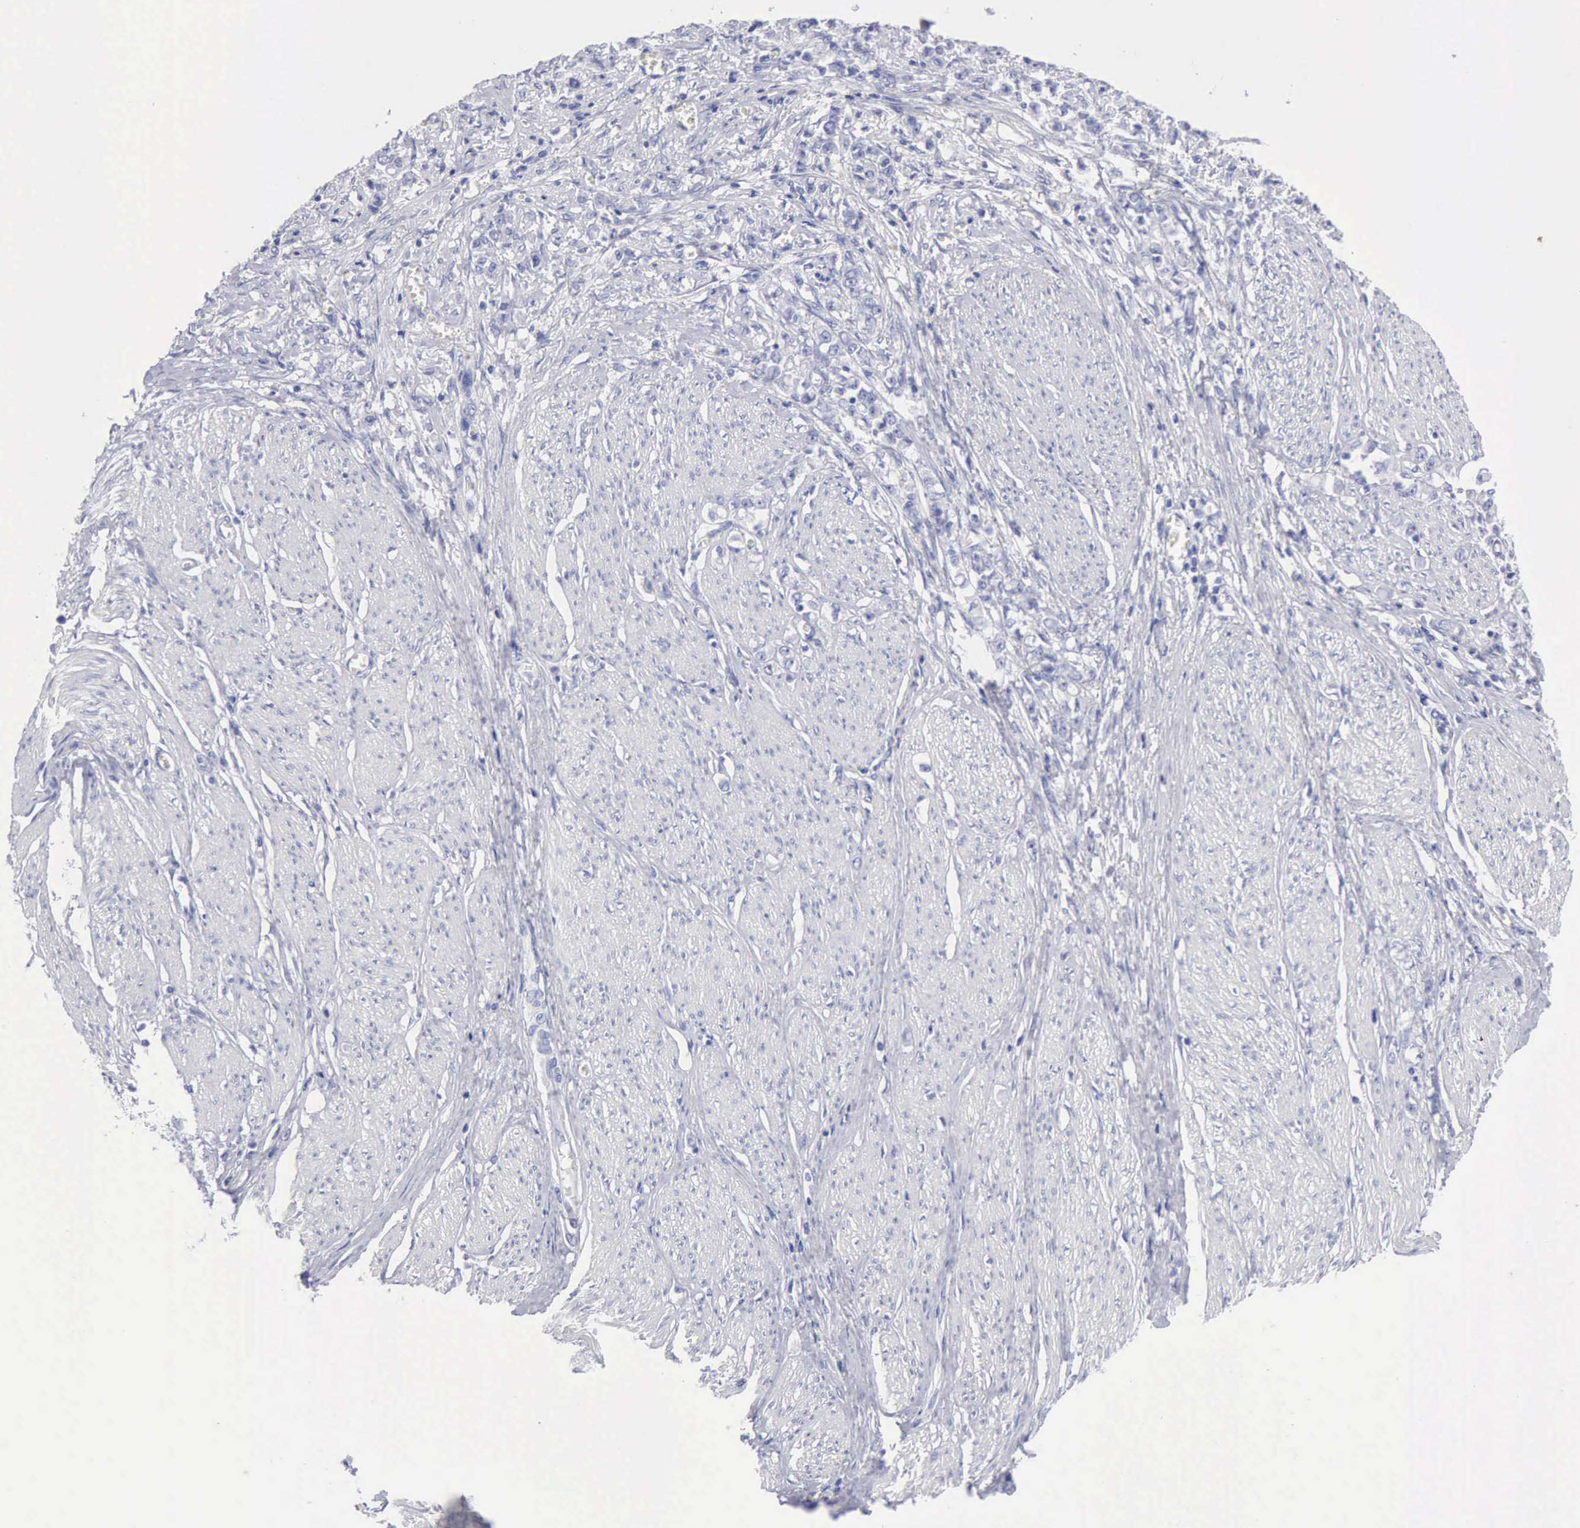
{"staining": {"intensity": "negative", "quantity": "none", "location": "none"}, "tissue": "stomach cancer", "cell_type": "Tumor cells", "image_type": "cancer", "snomed": [{"axis": "morphology", "description": "Adenocarcinoma, NOS"}, {"axis": "topography", "description": "Stomach"}], "caption": "Immunohistochemistry (IHC) of human stomach cancer (adenocarcinoma) reveals no expression in tumor cells. (DAB (3,3'-diaminobenzidine) IHC, high magnification).", "gene": "ANGEL1", "patient": {"sex": "male", "age": 72}}